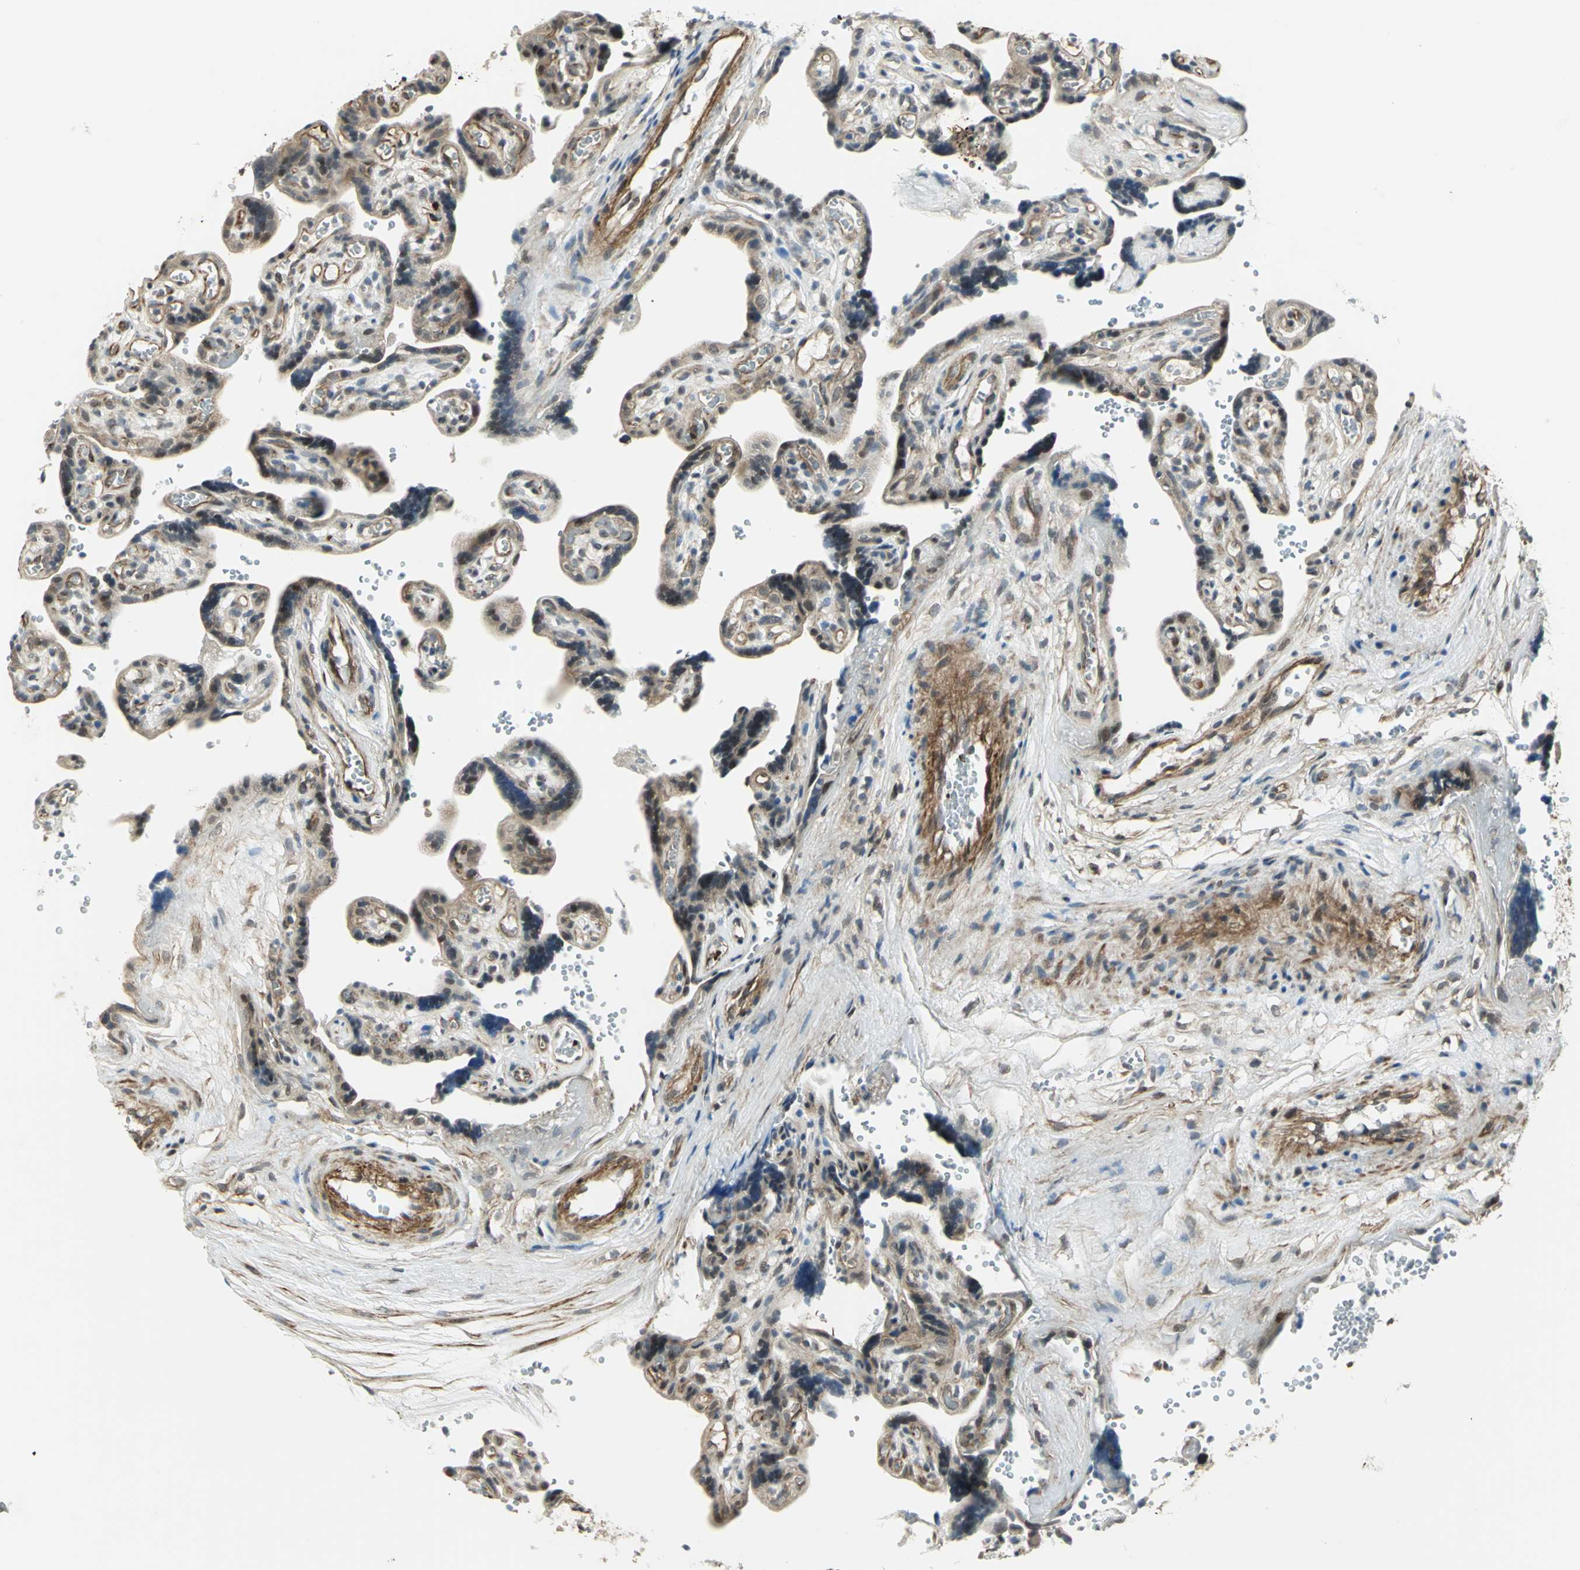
{"staining": {"intensity": "moderate", "quantity": ">75%", "location": "cytoplasmic/membranous"}, "tissue": "placenta", "cell_type": "Decidual cells", "image_type": "normal", "snomed": [{"axis": "morphology", "description": "Normal tissue, NOS"}, {"axis": "topography", "description": "Placenta"}], "caption": "A brown stain labels moderate cytoplasmic/membranous expression of a protein in decidual cells of unremarkable placenta.", "gene": "PLAGL2", "patient": {"sex": "female", "age": 30}}